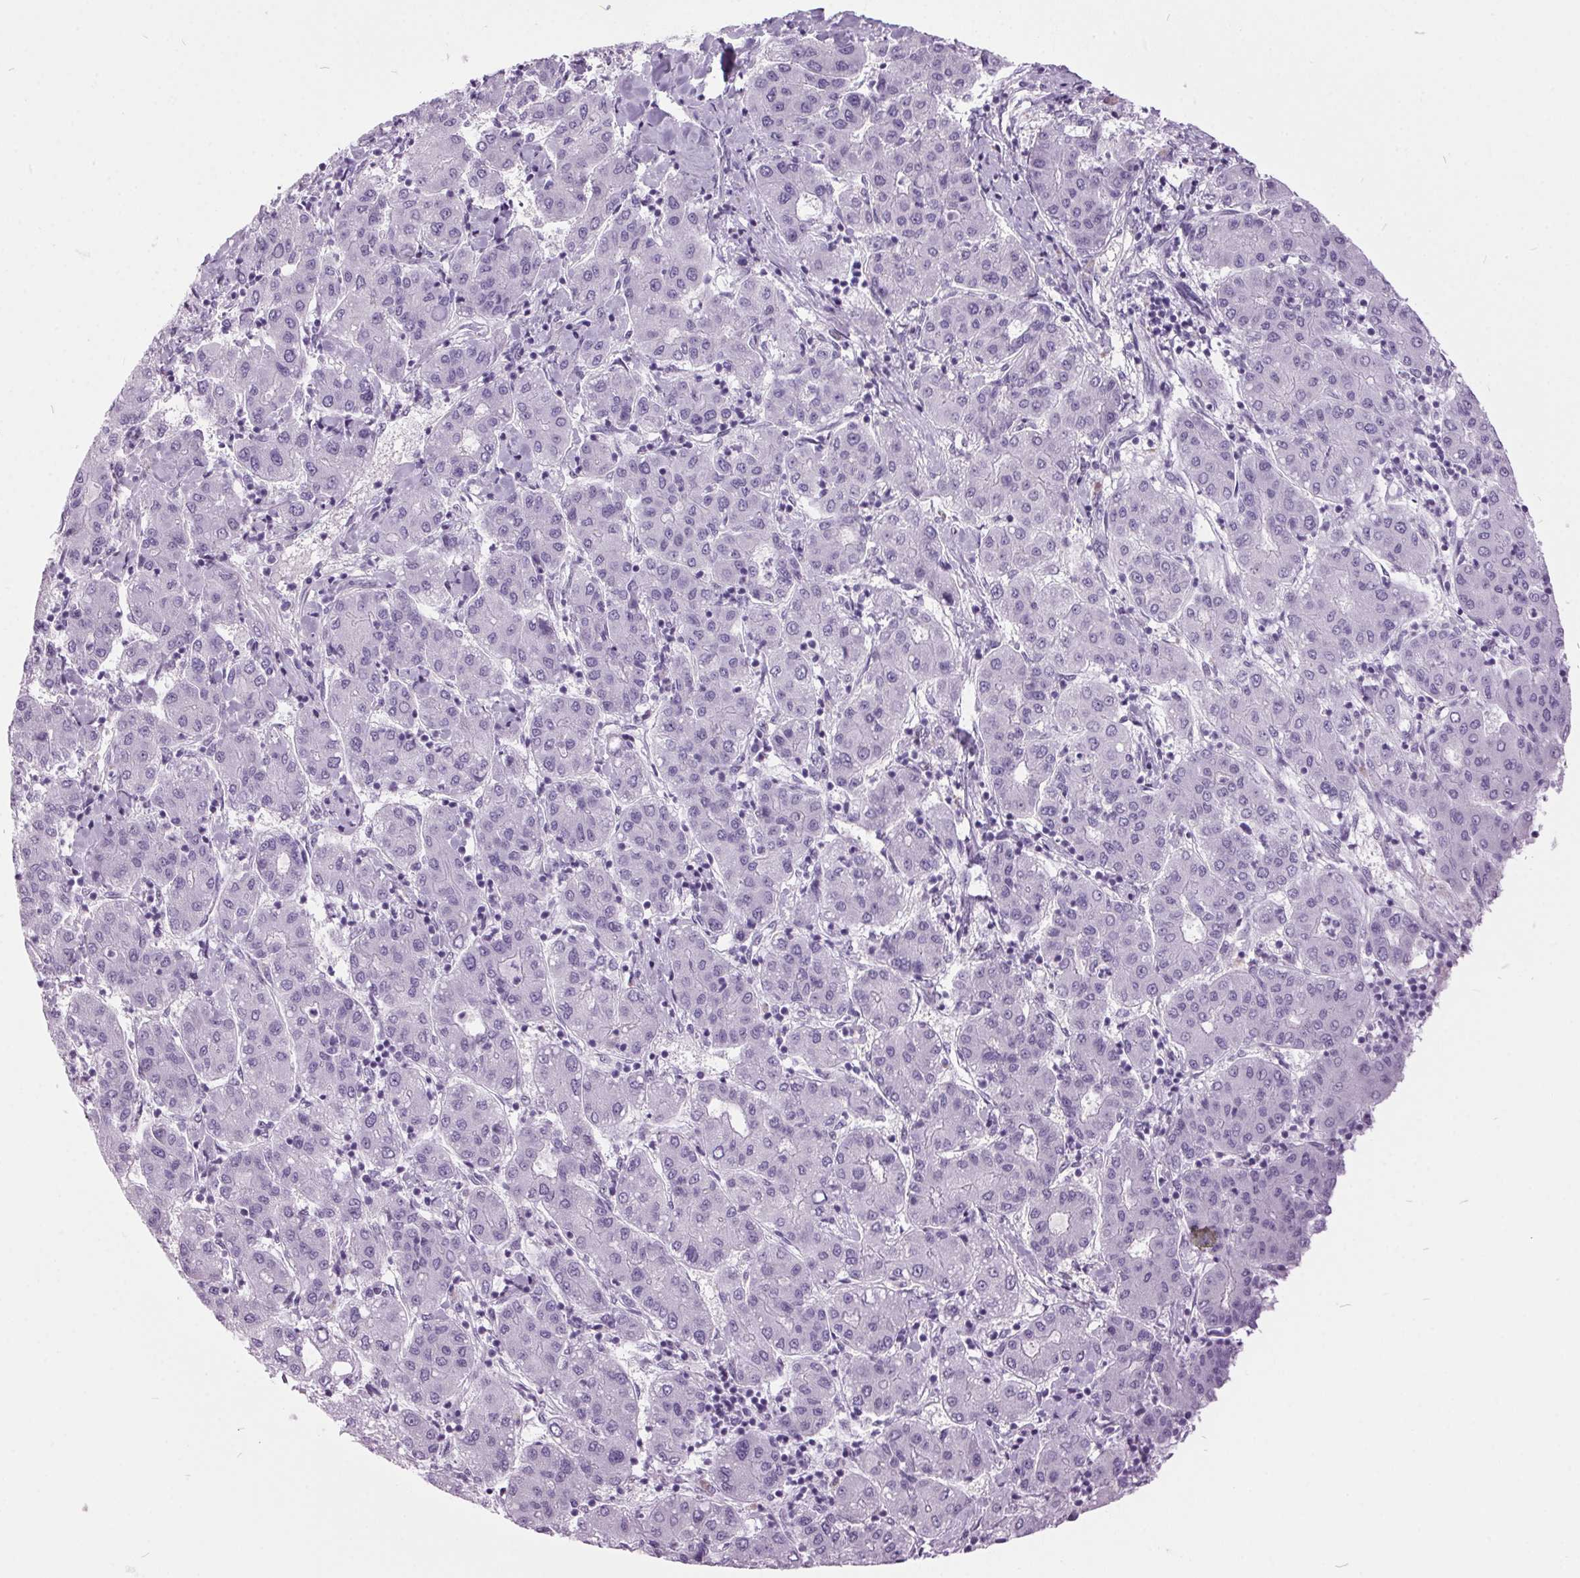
{"staining": {"intensity": "negative", "quantity": "none", "location": "none"}, "tissue": "liver cancer", "cell_type": "Tumor cells", "image_type": "cancer", "snomed": [{"axis": "morphology", "description": "Carcinoma, Hepatocellular, NOS"}, {"axis": "topography", "description": "Liver"}], "caption": "The immunohistochemistry histopathology image has no significant staining in tumor cells of liver cancer (hepatocellular carcinoma) tissue. Brightfield microscopy of immunohistochemistry stained with DAB (3,3'-diaminobenzidine) (brown) and hematoxylin (blue), captured at high magnification.", "gene": "ODAD2", "patient": {"sex": "male", "age": 65}}